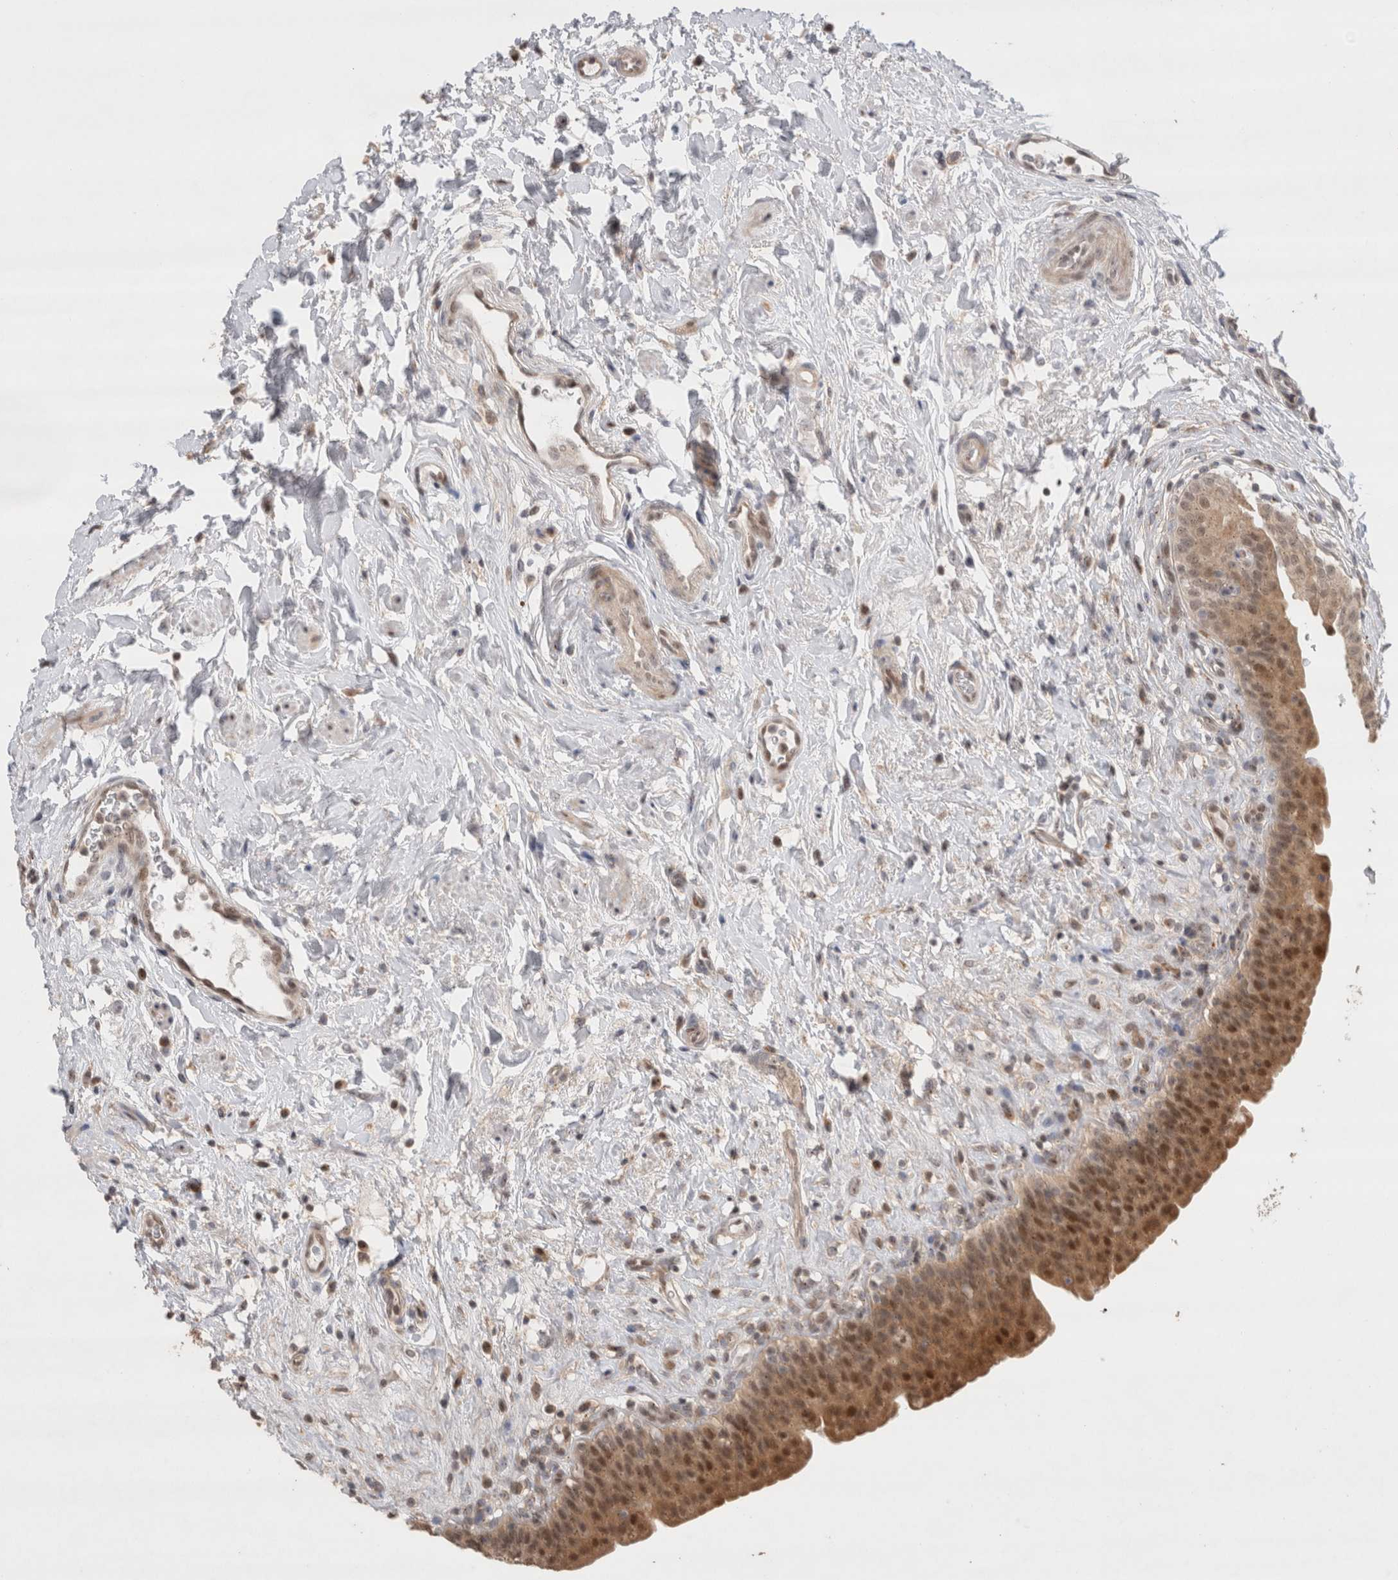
{"staining": {"intensity": "moderate", "quantity": ">75%", "location": "cytoplasmic/membranous,nuclear"}, "tissue": "urinary bladder", "cell_type": "Urothelial cells", "image_type": "normal", "snomed": [{"axis": "morphology", "description": "Normal tissue, NOS"}, {"axis": "topography", "description": "Urinary bladder"}], "caption": "Protein expression by IHC reveals moderate cytoplasmic/membranous,nuclear positivity in approximately >75% of urothelial cells in benign urinary bladder. Nuclei are stained in blue.", "gene": "SLC29A1", "patient": {"sex": "male", "age": 83}}